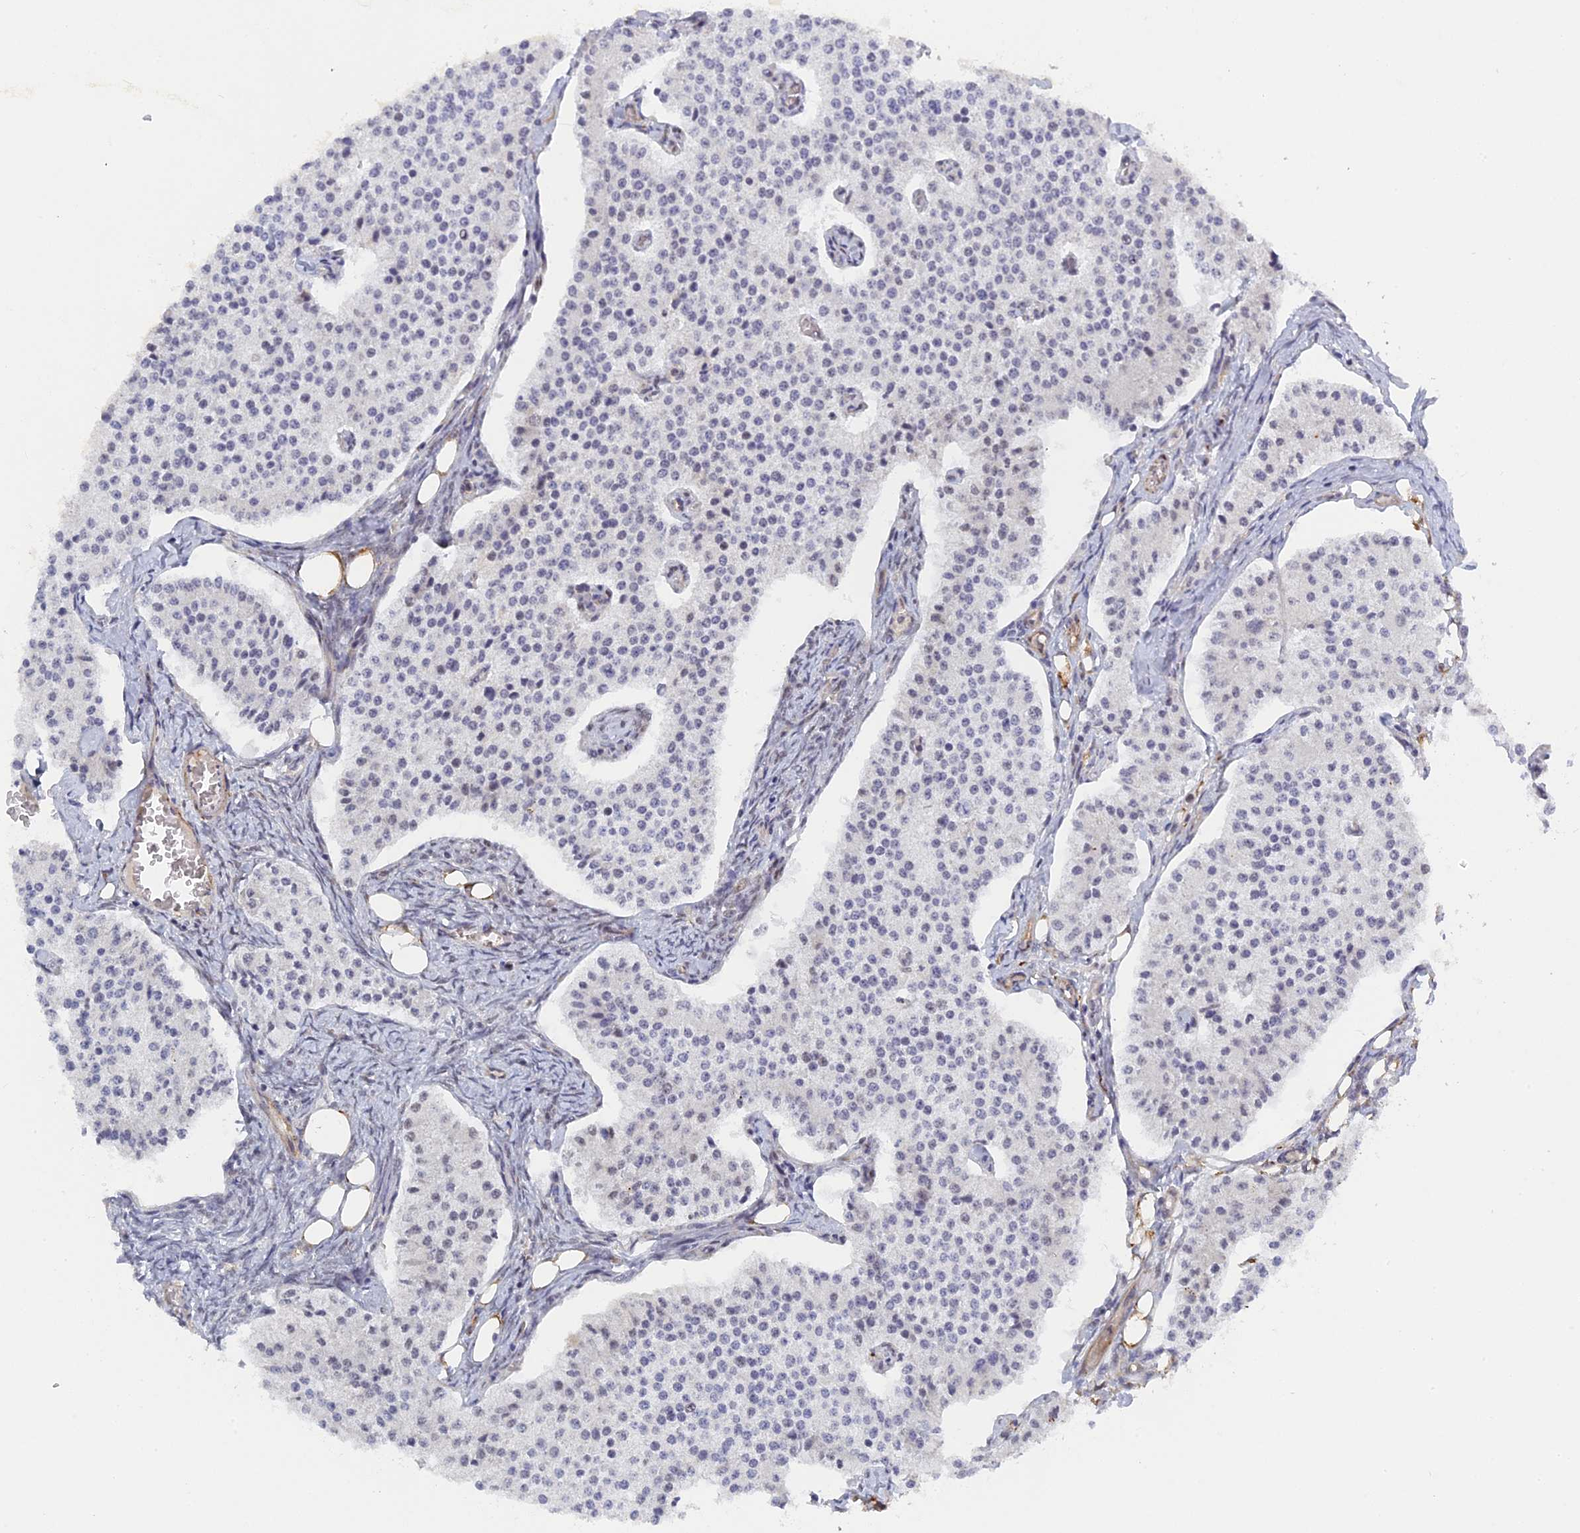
{"staining": {"intensity": "negative", "quantity": "none", "location": "none"}, "tissue": "carcinoid", "cell_type": "Tumor cells", "image_type": "cancer", "snomed": [{"axis": "morphology", "description": "Carcinoid, malignant, NOS"}, {"axis": "topography", "description": "Colon"}], "caption": "Tumor cells show no significant staining in carcinoid (malignant).", "gene": "CCDC85A", "patient": {"sex": "female", "age": 52}}